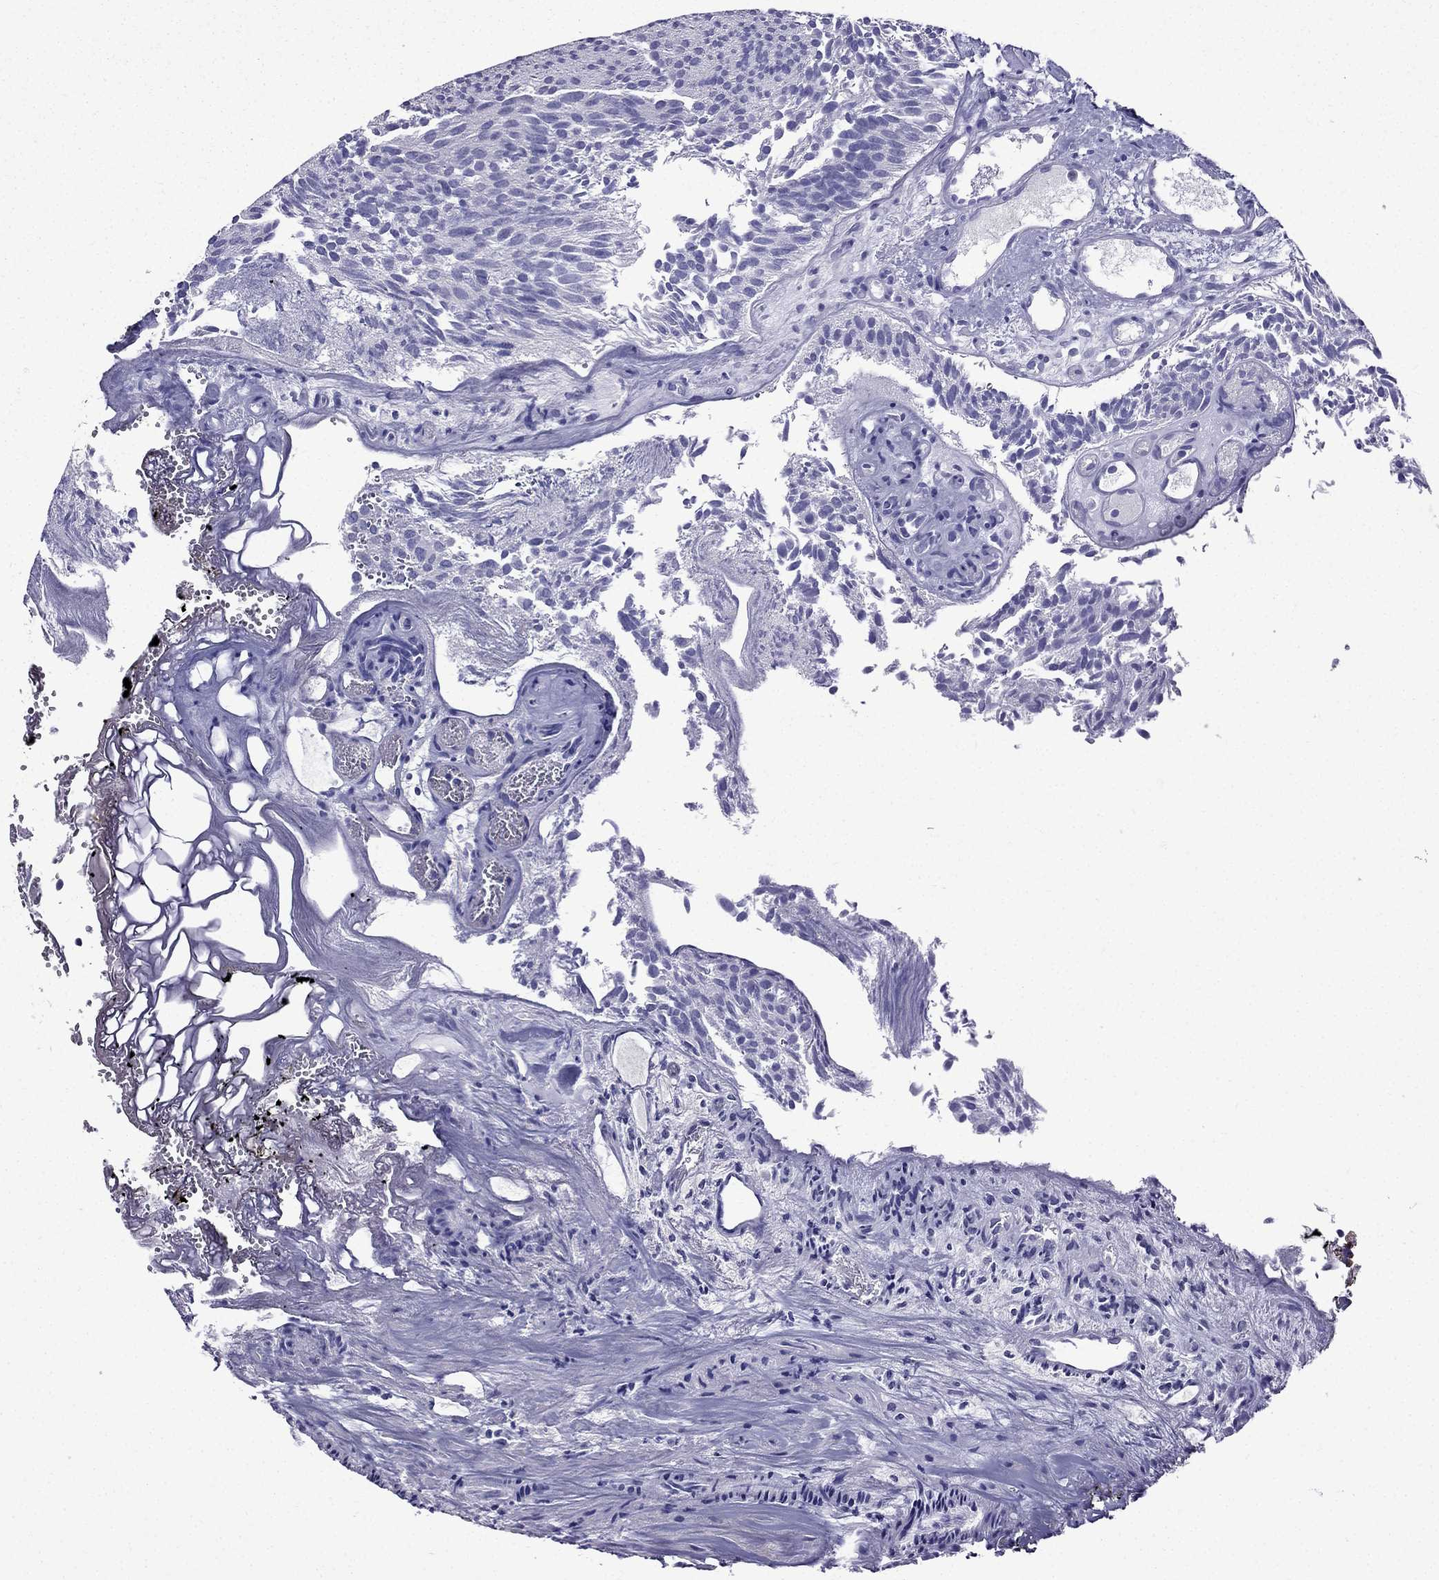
{"staining": {"intensity": "negative", "quantity": "none", "location": "none"}, "tissue": "urothelial cancer", "cell_type": "Tumor cells", "image_type": "cancer", "snomed": [{"axis": "morphology", "description": "Urothelial carcinoma, Low grade"}, {"axis": "topography", "description": "Urinary bladder"}], "caption": "Protein analysis of urothelial carcinoma (low-grade) demonstrates no significant positivity in tumor cells.", "gene": "ERC2", "patient": {"sex": "female", "age": 87}}